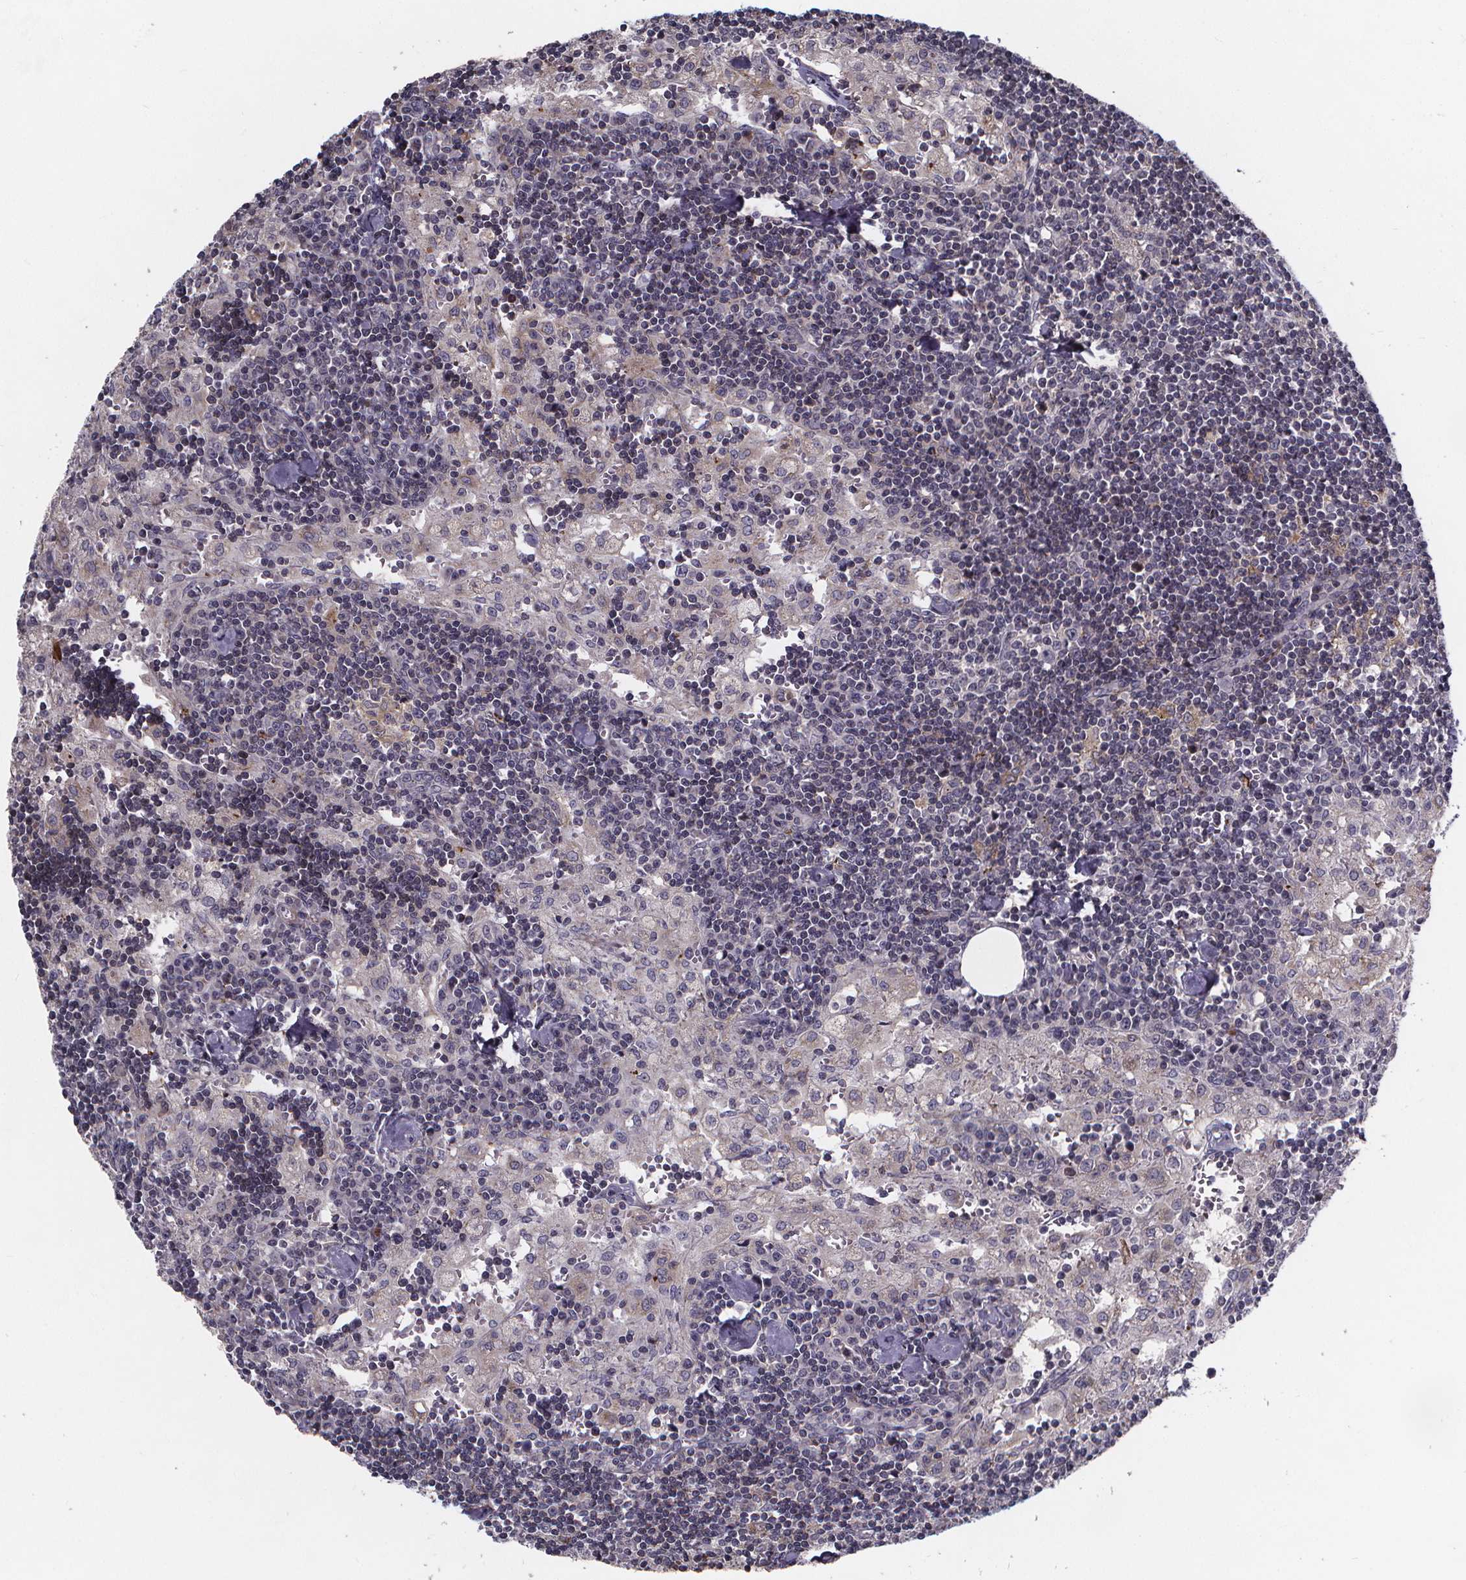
{"staining": {"intensity": "negative", "quantity": "none", "location": "none"}, "tissue": "lymph node", "cell_type": "Germinal center cells", "image_type": "normal", "snomed": [{"axis": "morphology", "description": "Normal tissue, NOS"}, {"axis": "topography", "description": "Lymph node"}], "caption": "Germinal center cells are negative for protein expression in normal human lymph node. Brightfield microscopy of immunohistochemistry stained with DAB (brown) and hematoxylin (blue), captured at high magnification.", "gene": "FBXW2", "patient": {"sex": "male", "age": 55}}